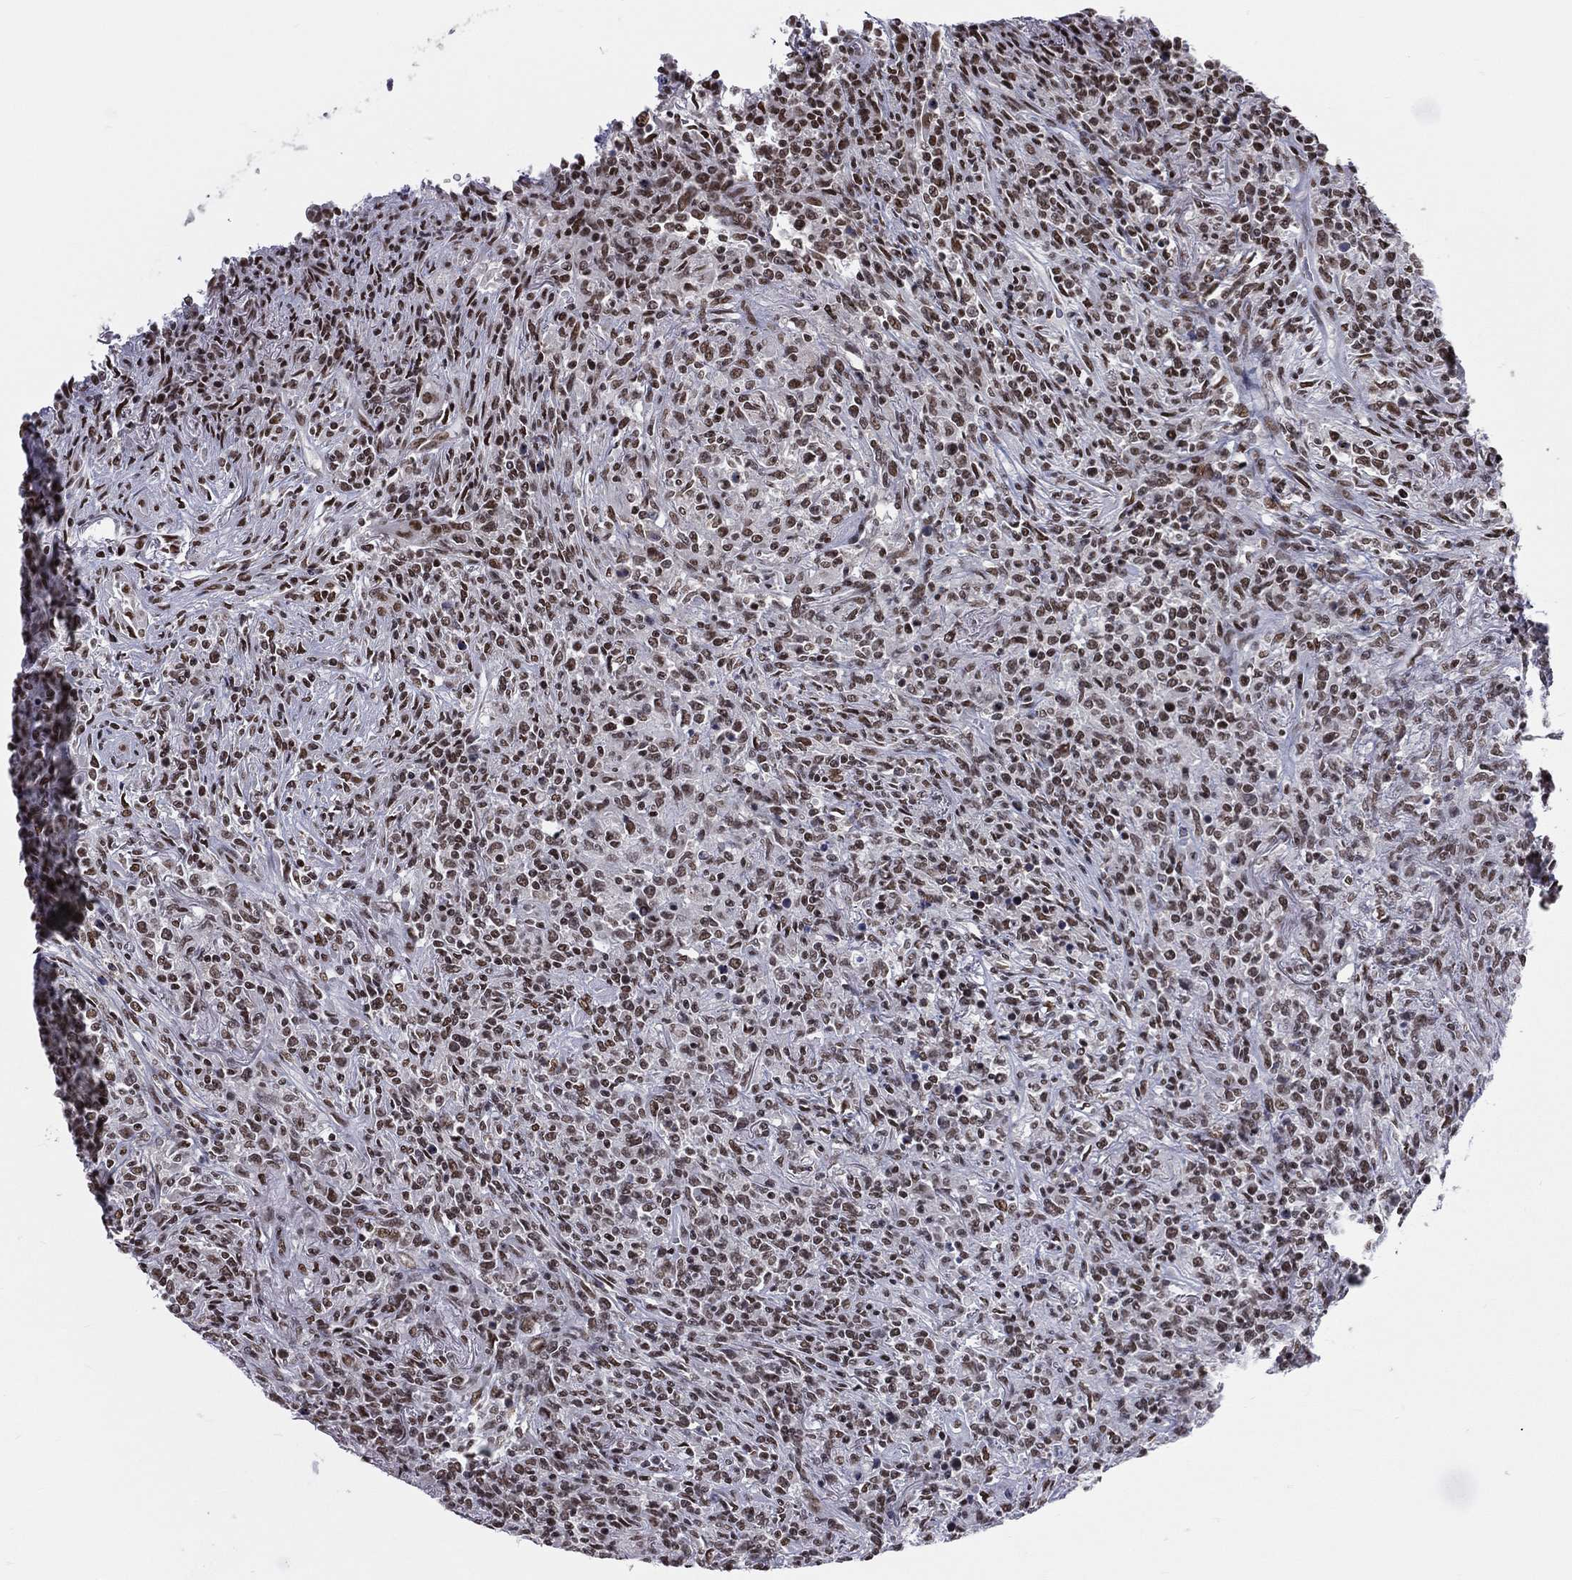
{"staining": {"intensity": "moderate", "quantity": "25%-75%", "location": "nuclear"}, "tissue": "lymphoma", "cell_type": "Tumor cells", "image_type": "cancer", "snomed": [{"axis": "morphology", "description": "Malignant lymphoma, non-Hodgkin's type, High grade"}, {"axis": "topography", "description": "Lung"}], "caption": "Protein positivity by immunohistochemistry displays moderate nuclear positivity in approximately 25%-75% of tumor cells in lymphoma. (IHC, brightfield microscopy, high magnification).", "gene": "ZNF7", "patient": {"sex": "male", "age": 79}}